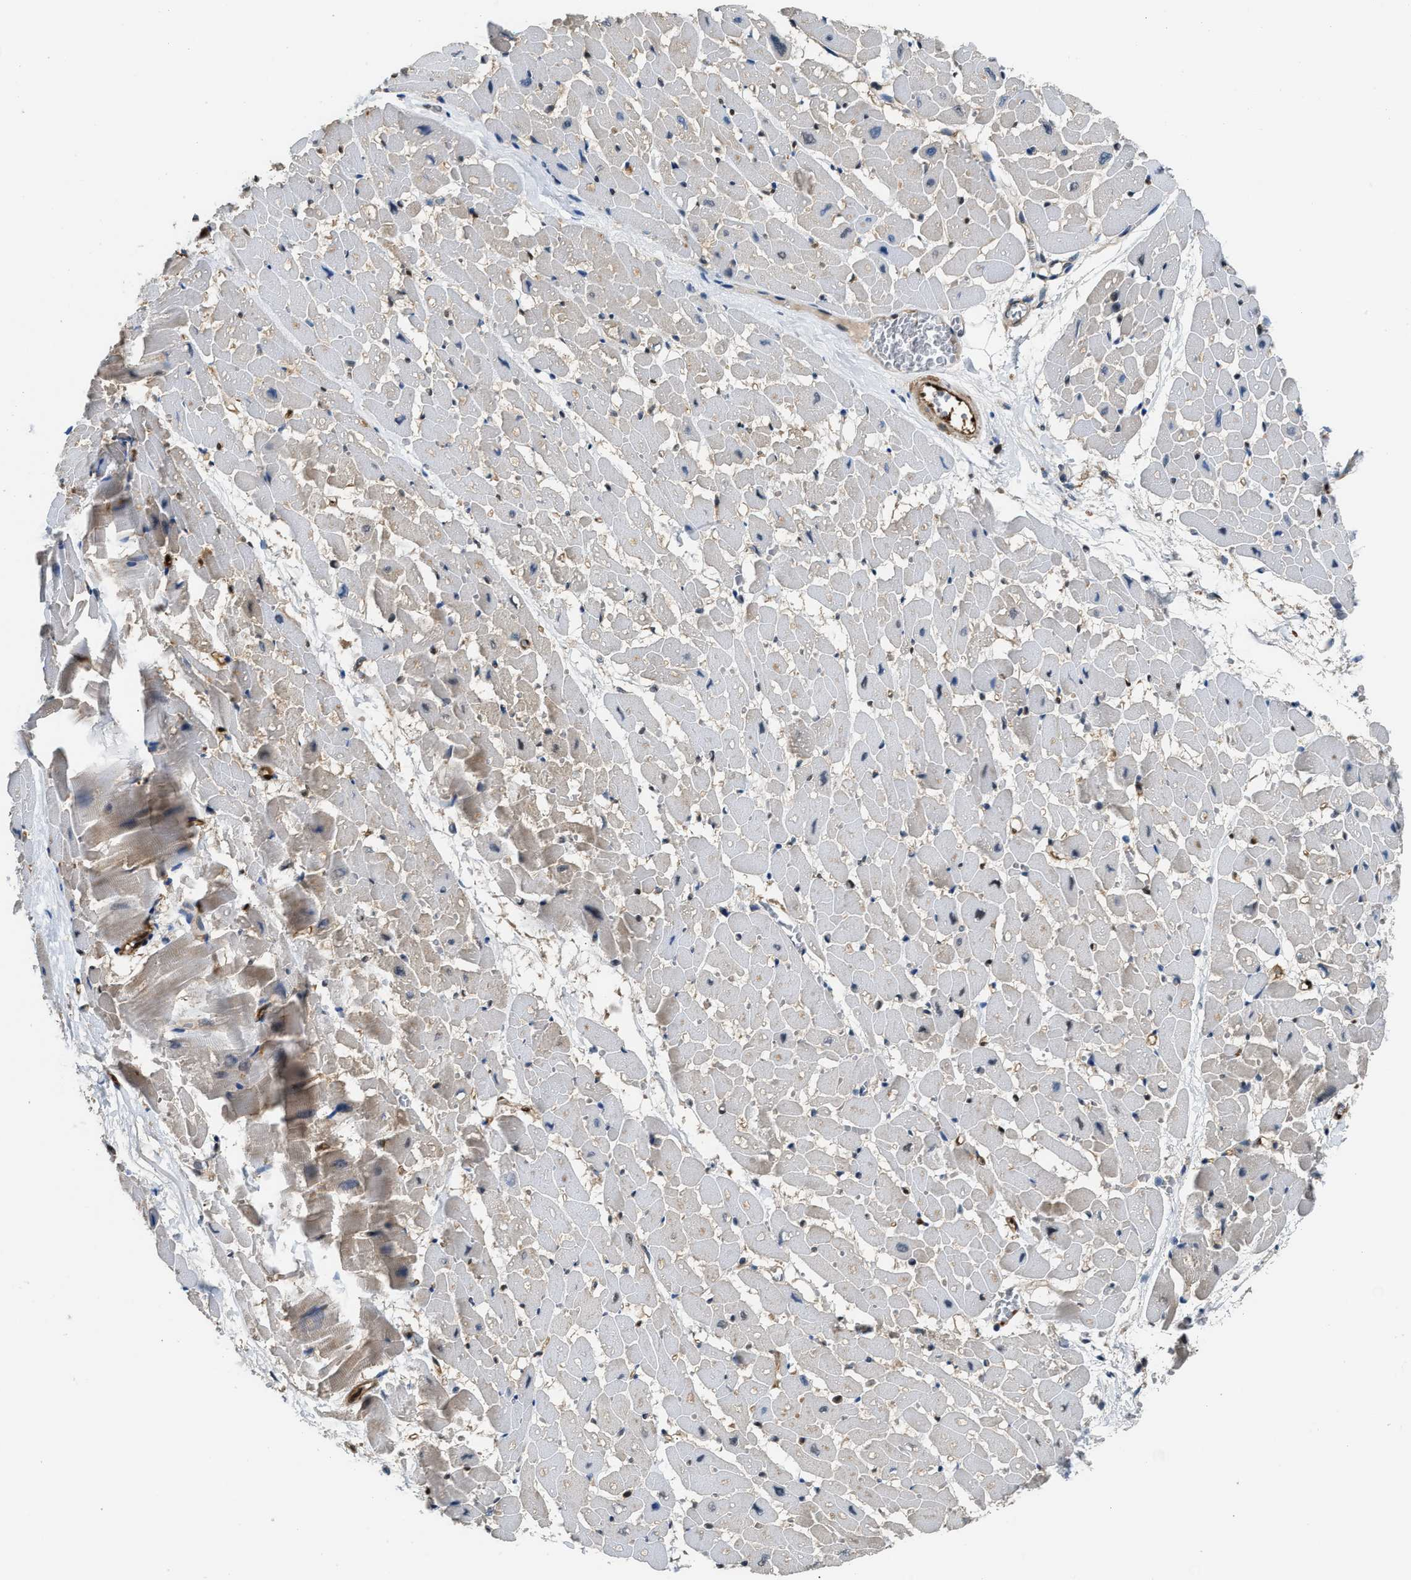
{"staining": {"intensity": "weak", "quantity": "25%-75%", "location": "cytoplasmic/membranous"}, "tissue": "heart muscle", "cell_type": "Cardiomyocytes", "image_type": "normal", "snomed": [{"axis": "morphology", "description": "Normal tissue, NOS"}, {"axis": "topography", "description": "Heart"}], "caption": "Heart muscle stained with DAB (3,3'-diaminobenzidine) immunohistochemistry (IHC) demonstrates low levels of weak cytoplasmic/membranous staining in about 25%-75% of cardiomyocytes.", "gene": "PPA1", "patient": {"sex": "male", "age": 45}}